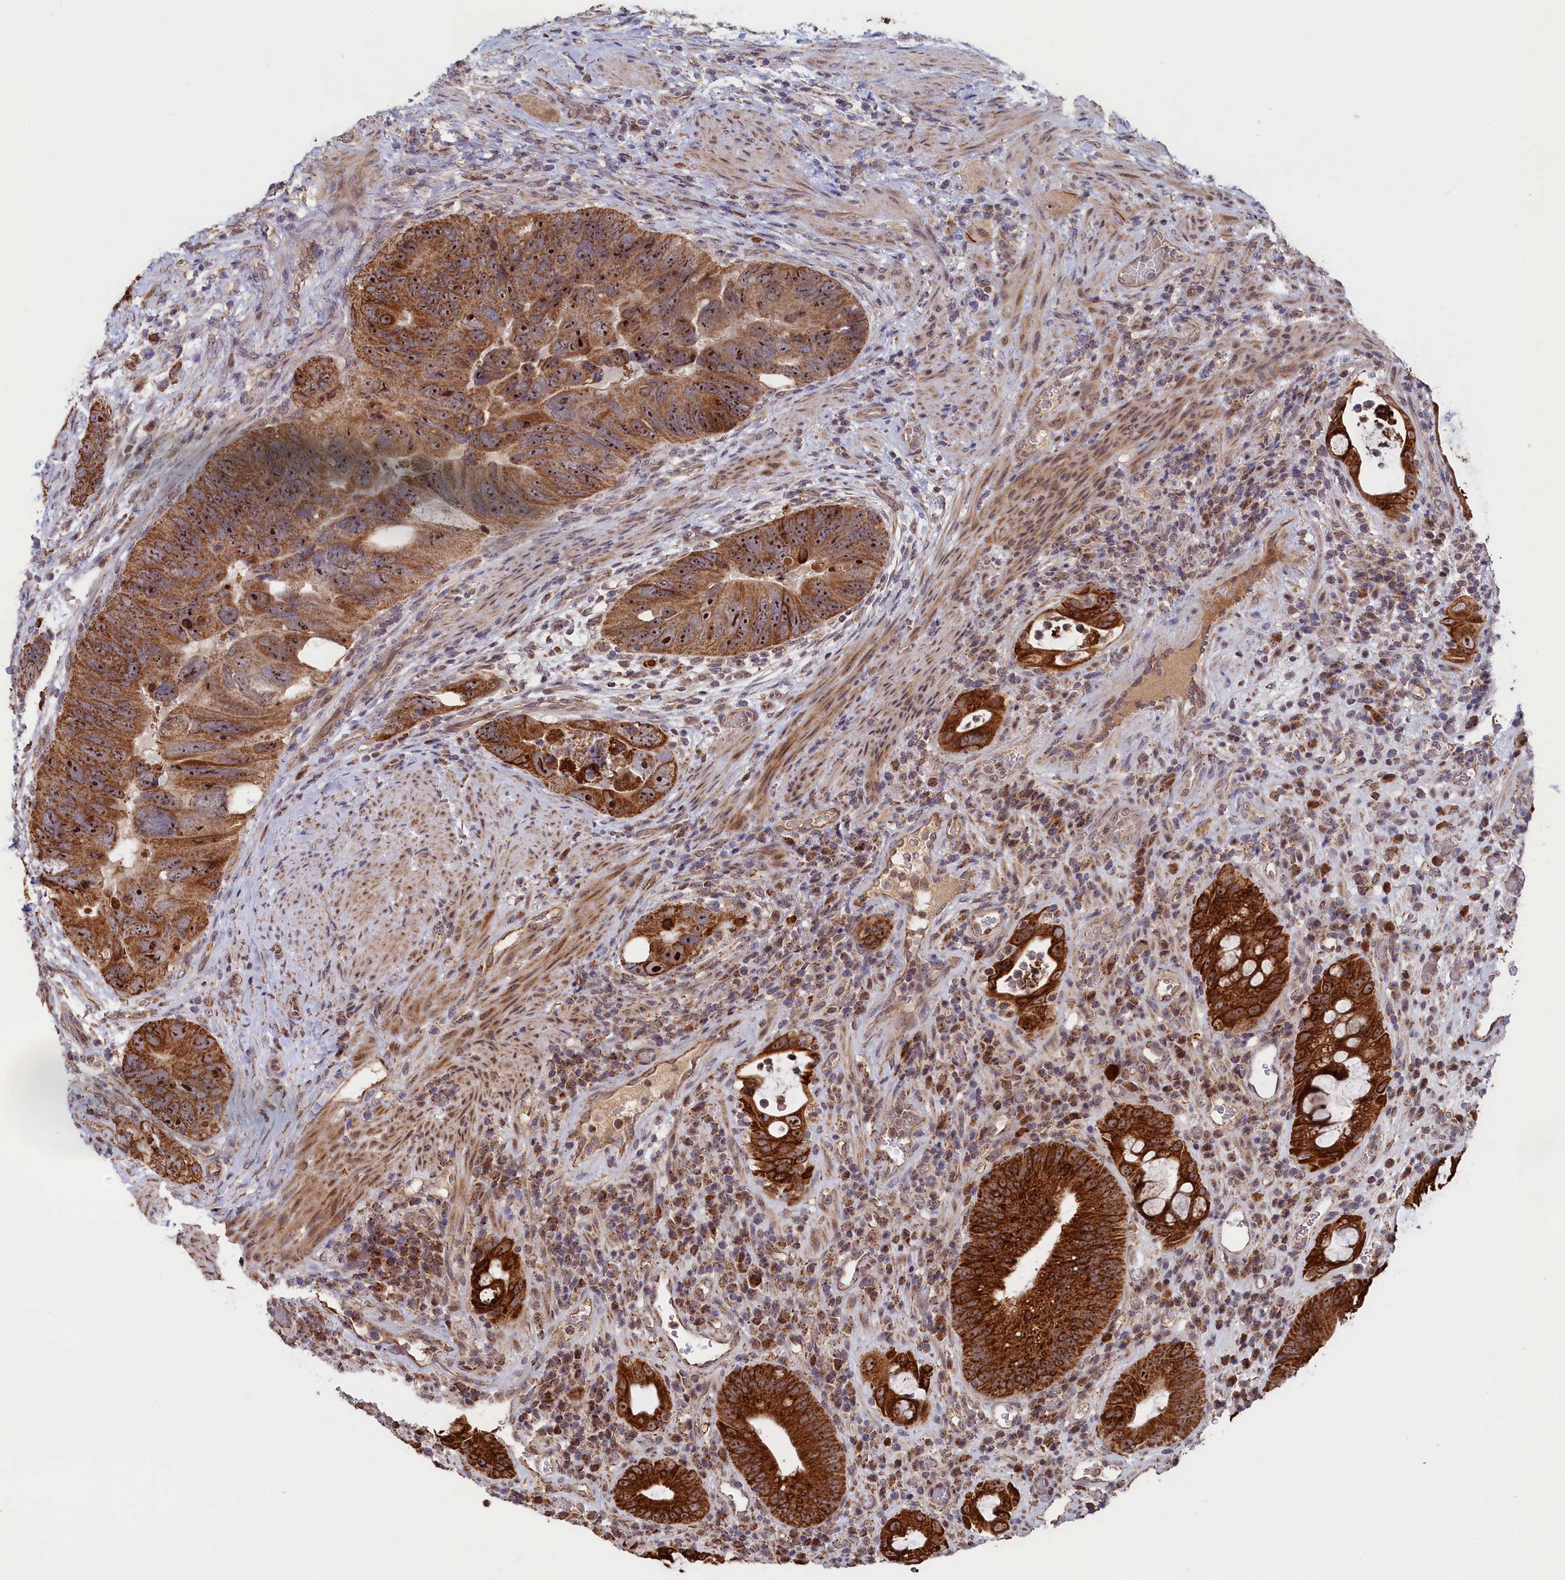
{"staining": {"intensity": "moderate", "quantity": ">75%", "location": "cytoplasmic/membranous,nuclear"}, "tissue": "colorectal cancer", "cell_type": "Tumor cells", "image_type": "cancer", "snomed": [{"axis": "morphology", "description": "Adenocarcinoma, NOS"}, {"axis": "topography", "description": "Rectum"}], "caption": "Tumor cells demonstrate medium levels of moderate cytoplasmic/membranous and nuclear expression in about >75% of cells in human colorectal cancer. Immunohistochemistry stains the protein of interest in brown and the nuclei are stained blue.", "gene": "ZNF816", "patient": {"sex": "male", "age": 59}}